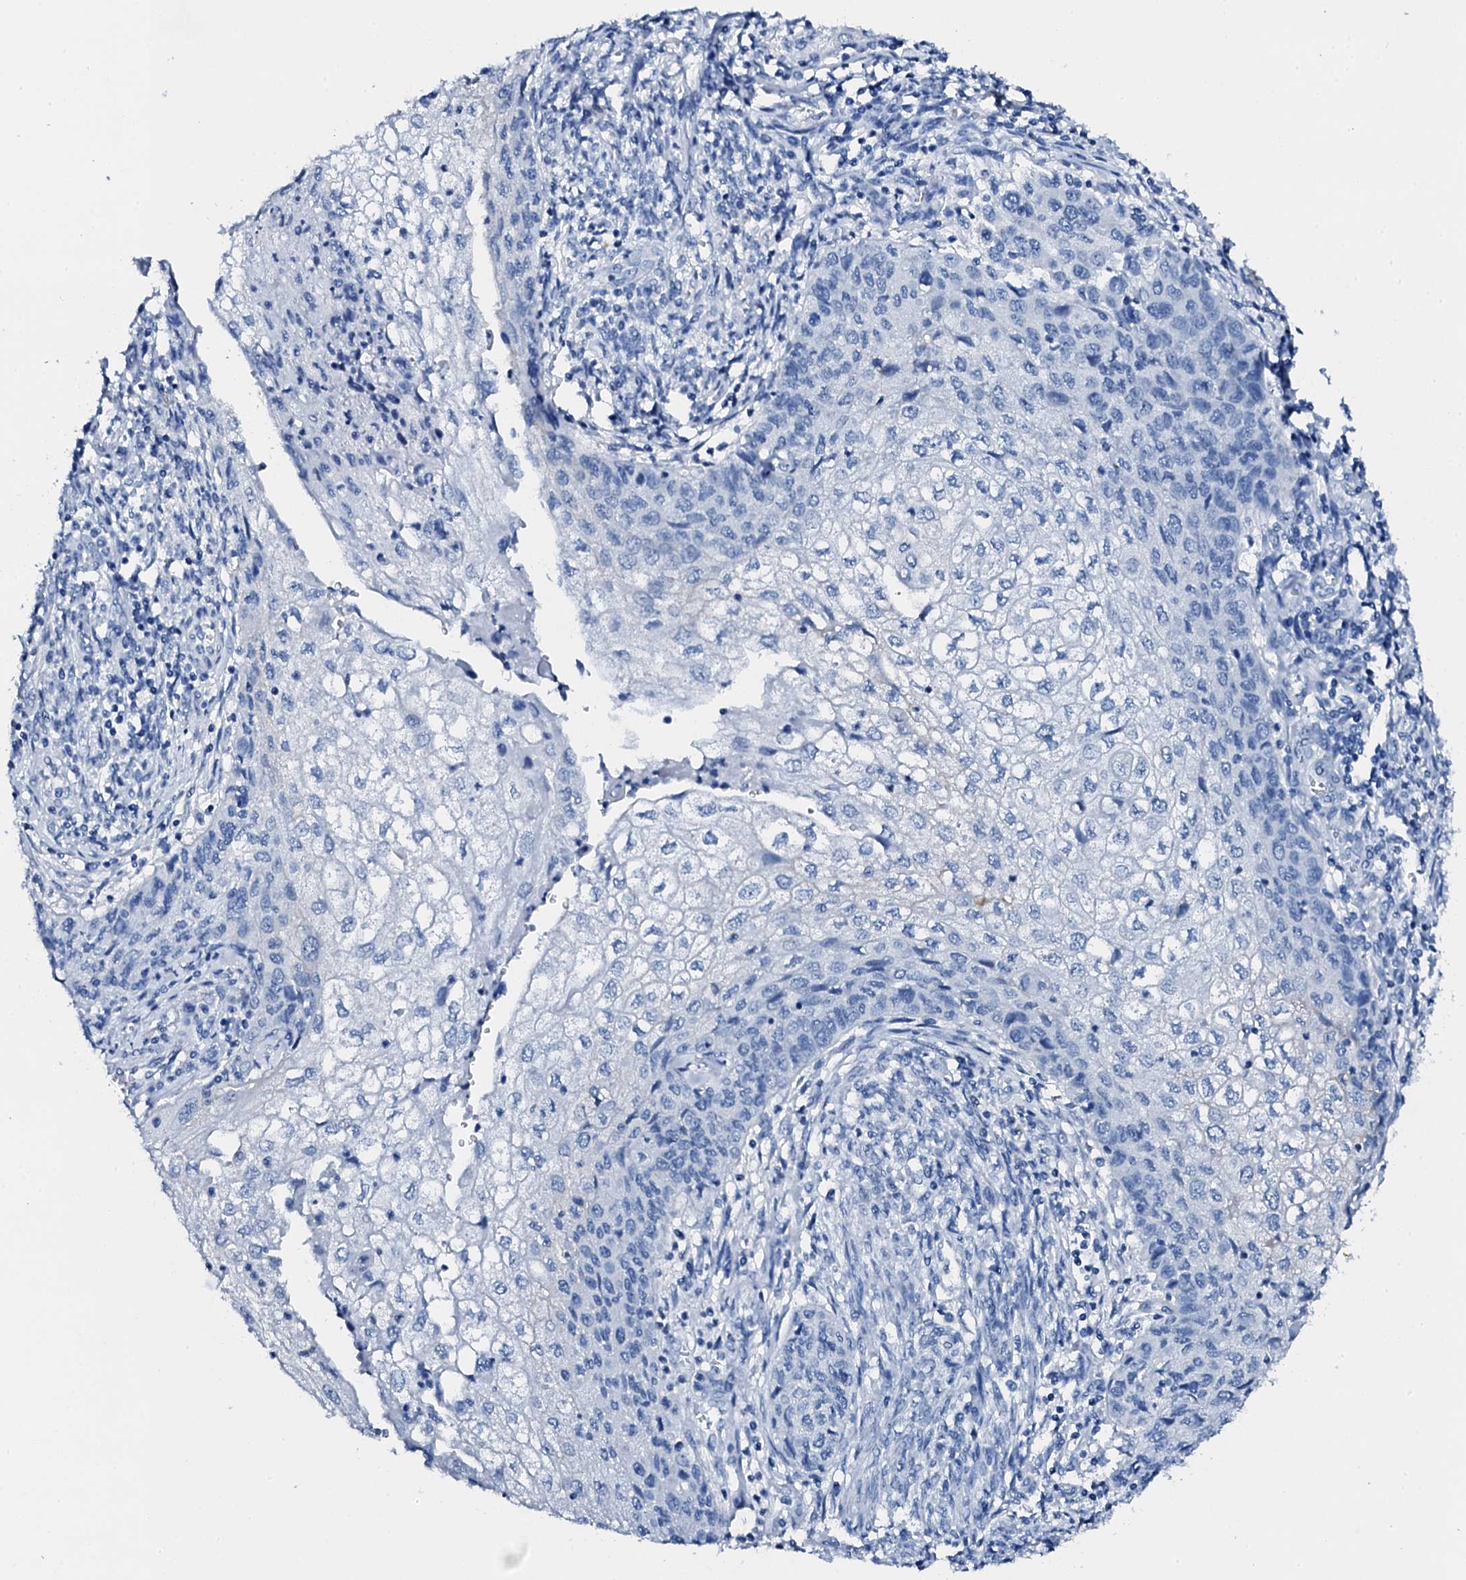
{"staining": {"intensity": "negative", "quantity": "none", "location": "none"}, "tissue": "cervical cancer", "cell_type": "Tumor cells", "image_type": "cancer", "snomed": [{"axis": "morphology", "description": "Squamous cell carcinoma, NOS"}, {"axis": "topography", "description": "Cervix"}], "caption": "This is a image of immunohistochemistry (IHC) staining of cervical squamous cell carcinoma, which shows no positivity in tumor cells.", "gene": "PTH", "patient": {"sex": "female", "age": 67}}